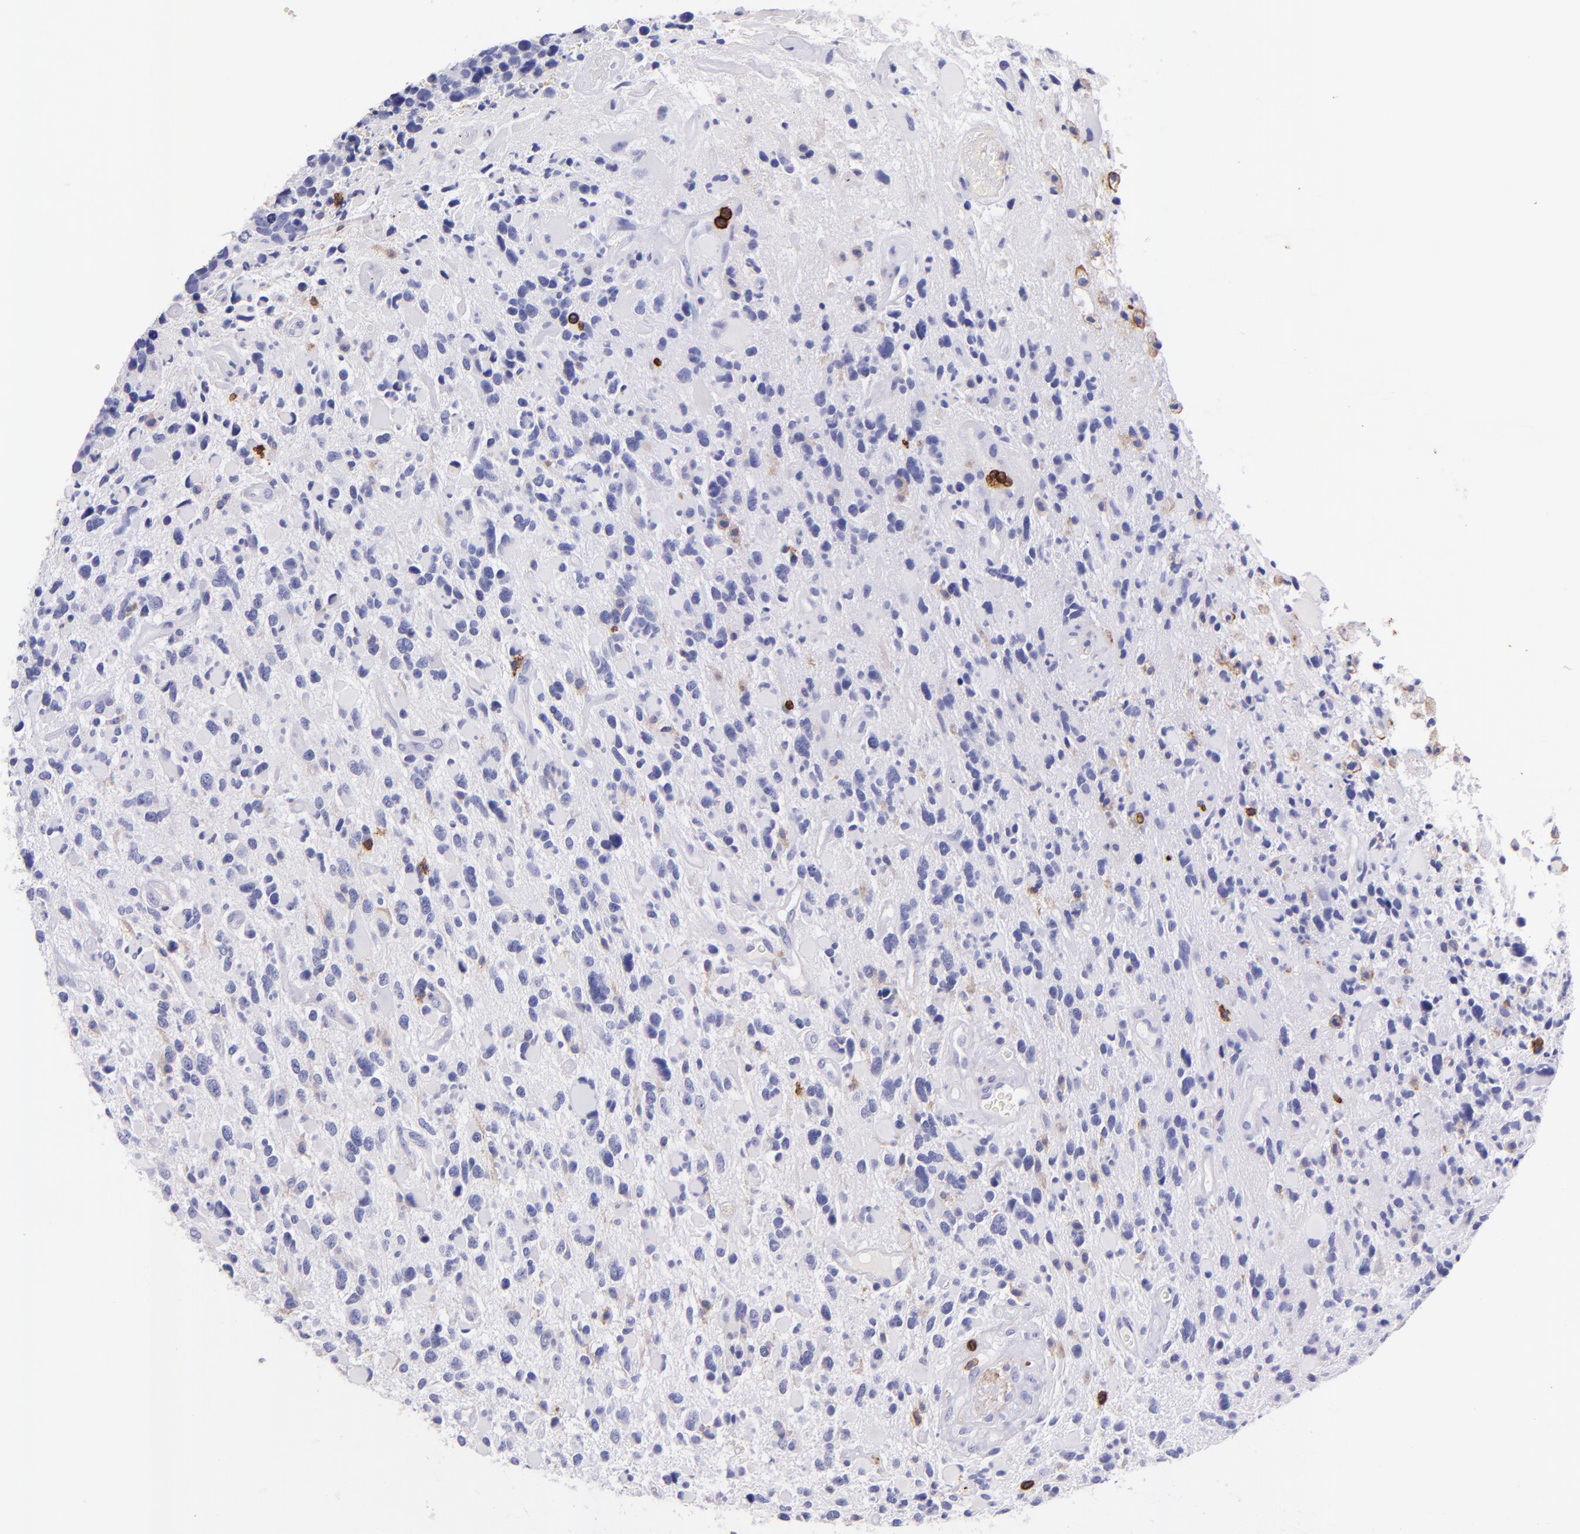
{"staining": {"intensity": "negative", "quantity": "none", "location": "none"}, "tissue": "glioma", "cell_type": "Tumor cells", "image_type": "cancer", "snomed": [{"axis": "morphology", "description": "Glioma, malignant, High grade"}, {"axis": "topography", "description": "Brain"}], "caption": "A high-resolution histopathology image shows immunohistochemistry (IHC) staining of glioma, which exhibits no significant staining in tumor cells.", "gene": "SPN", "patient": {"sex": "female", "age": 37}}